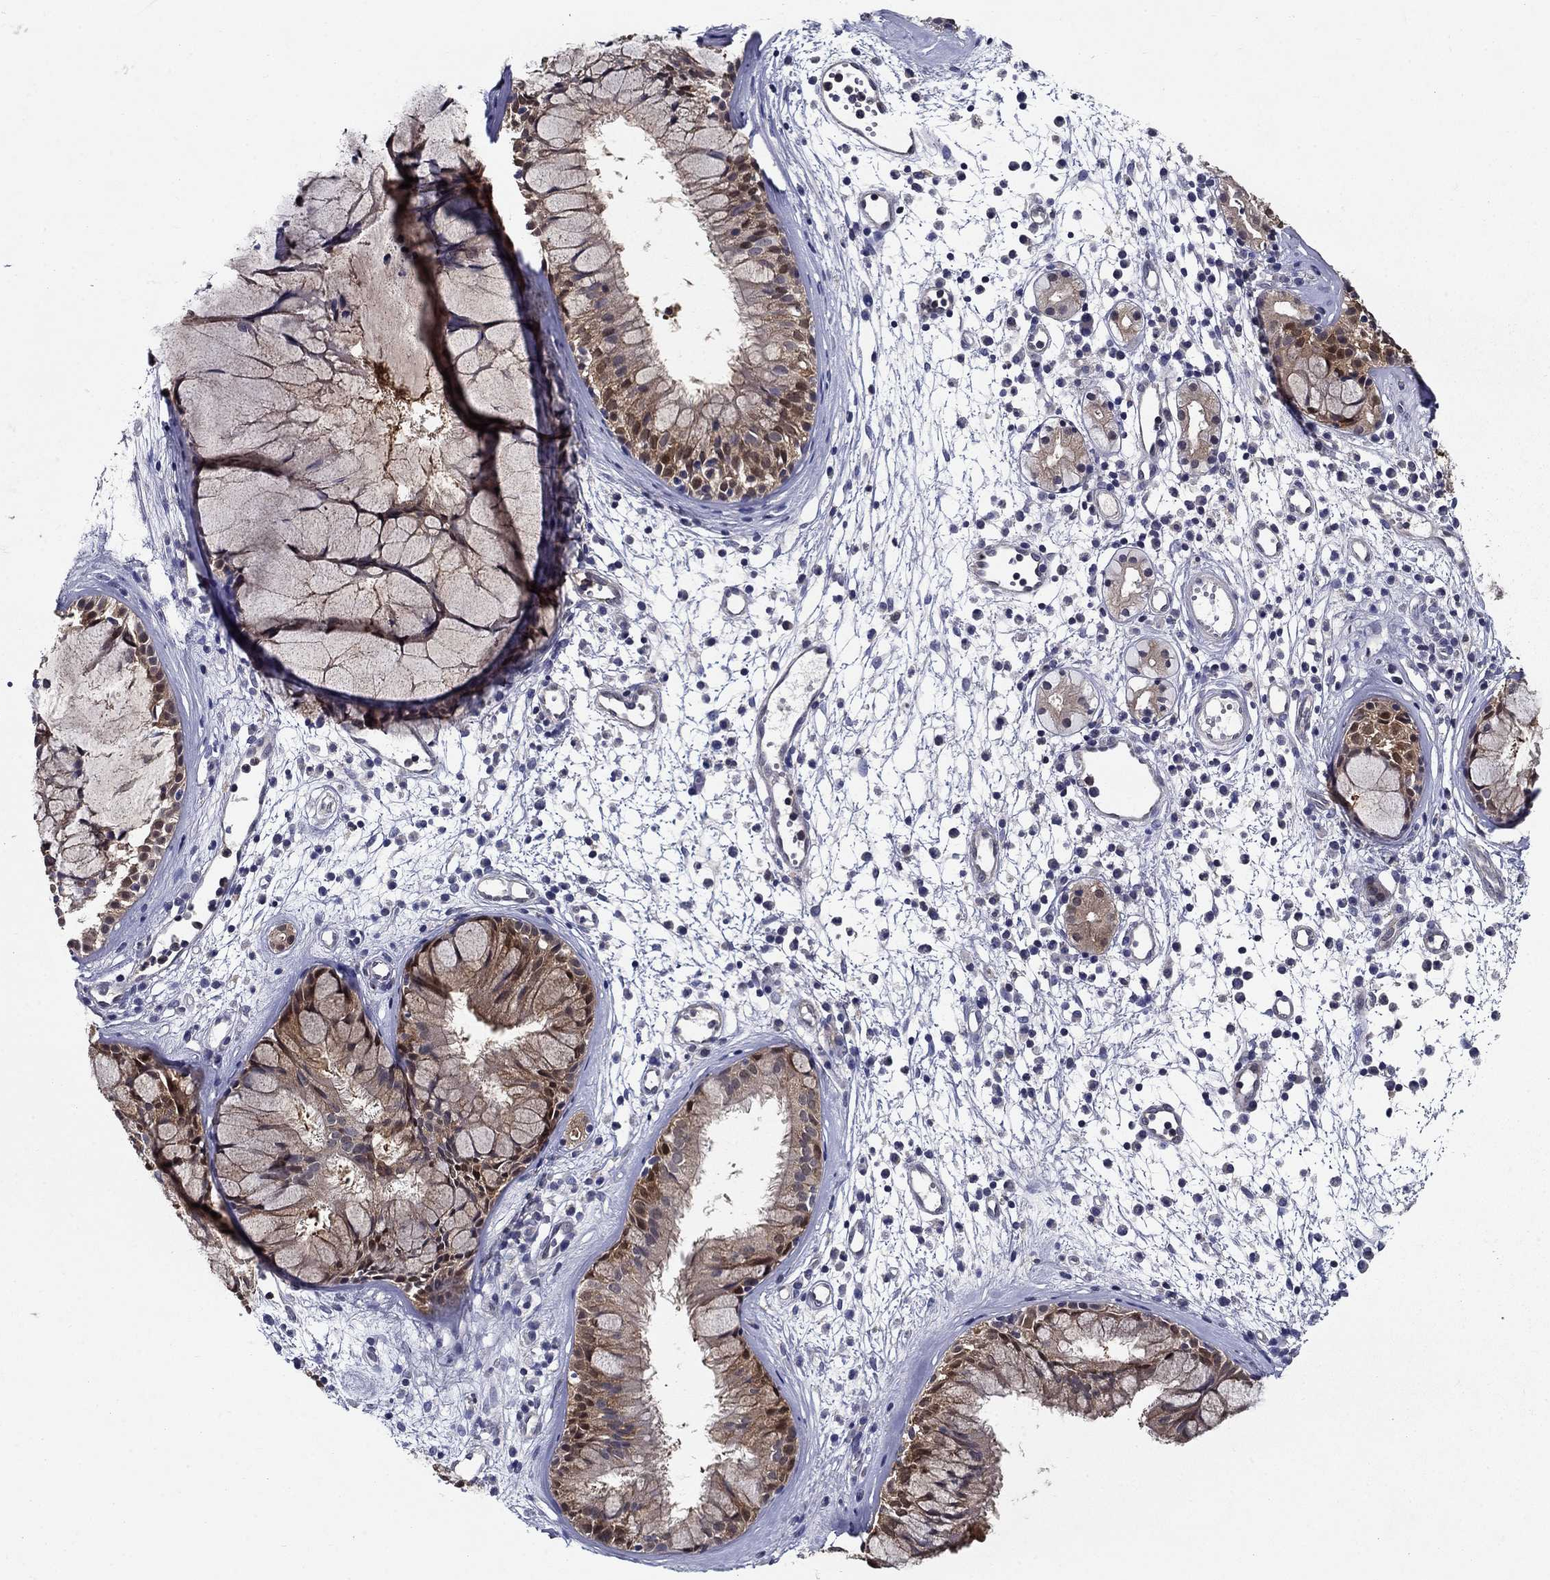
{"staining": {"intensity": "moderate", "quantity": "<25%", "location": "cytoplasmic/membranous,nuclear"}, "tissue": "nasopharynx", "cell_type": "Respiratory epithelial cells", "image_type": "normal", "snomed": [{"axis": "morphology", "description": "Normal tissue, NOS"}, {"axis": "topography", "description": "Nasopharynx"}], "caption": "Brown immunohistochemical staining in unremarkable human nasopharynx exhibits moderate cytoplasmic/membranous,nuclear expression in approximately <25% of respiratory epithelial cells.", "gene": "GLTP", "patient": {"sex": "male", "age": 77}}